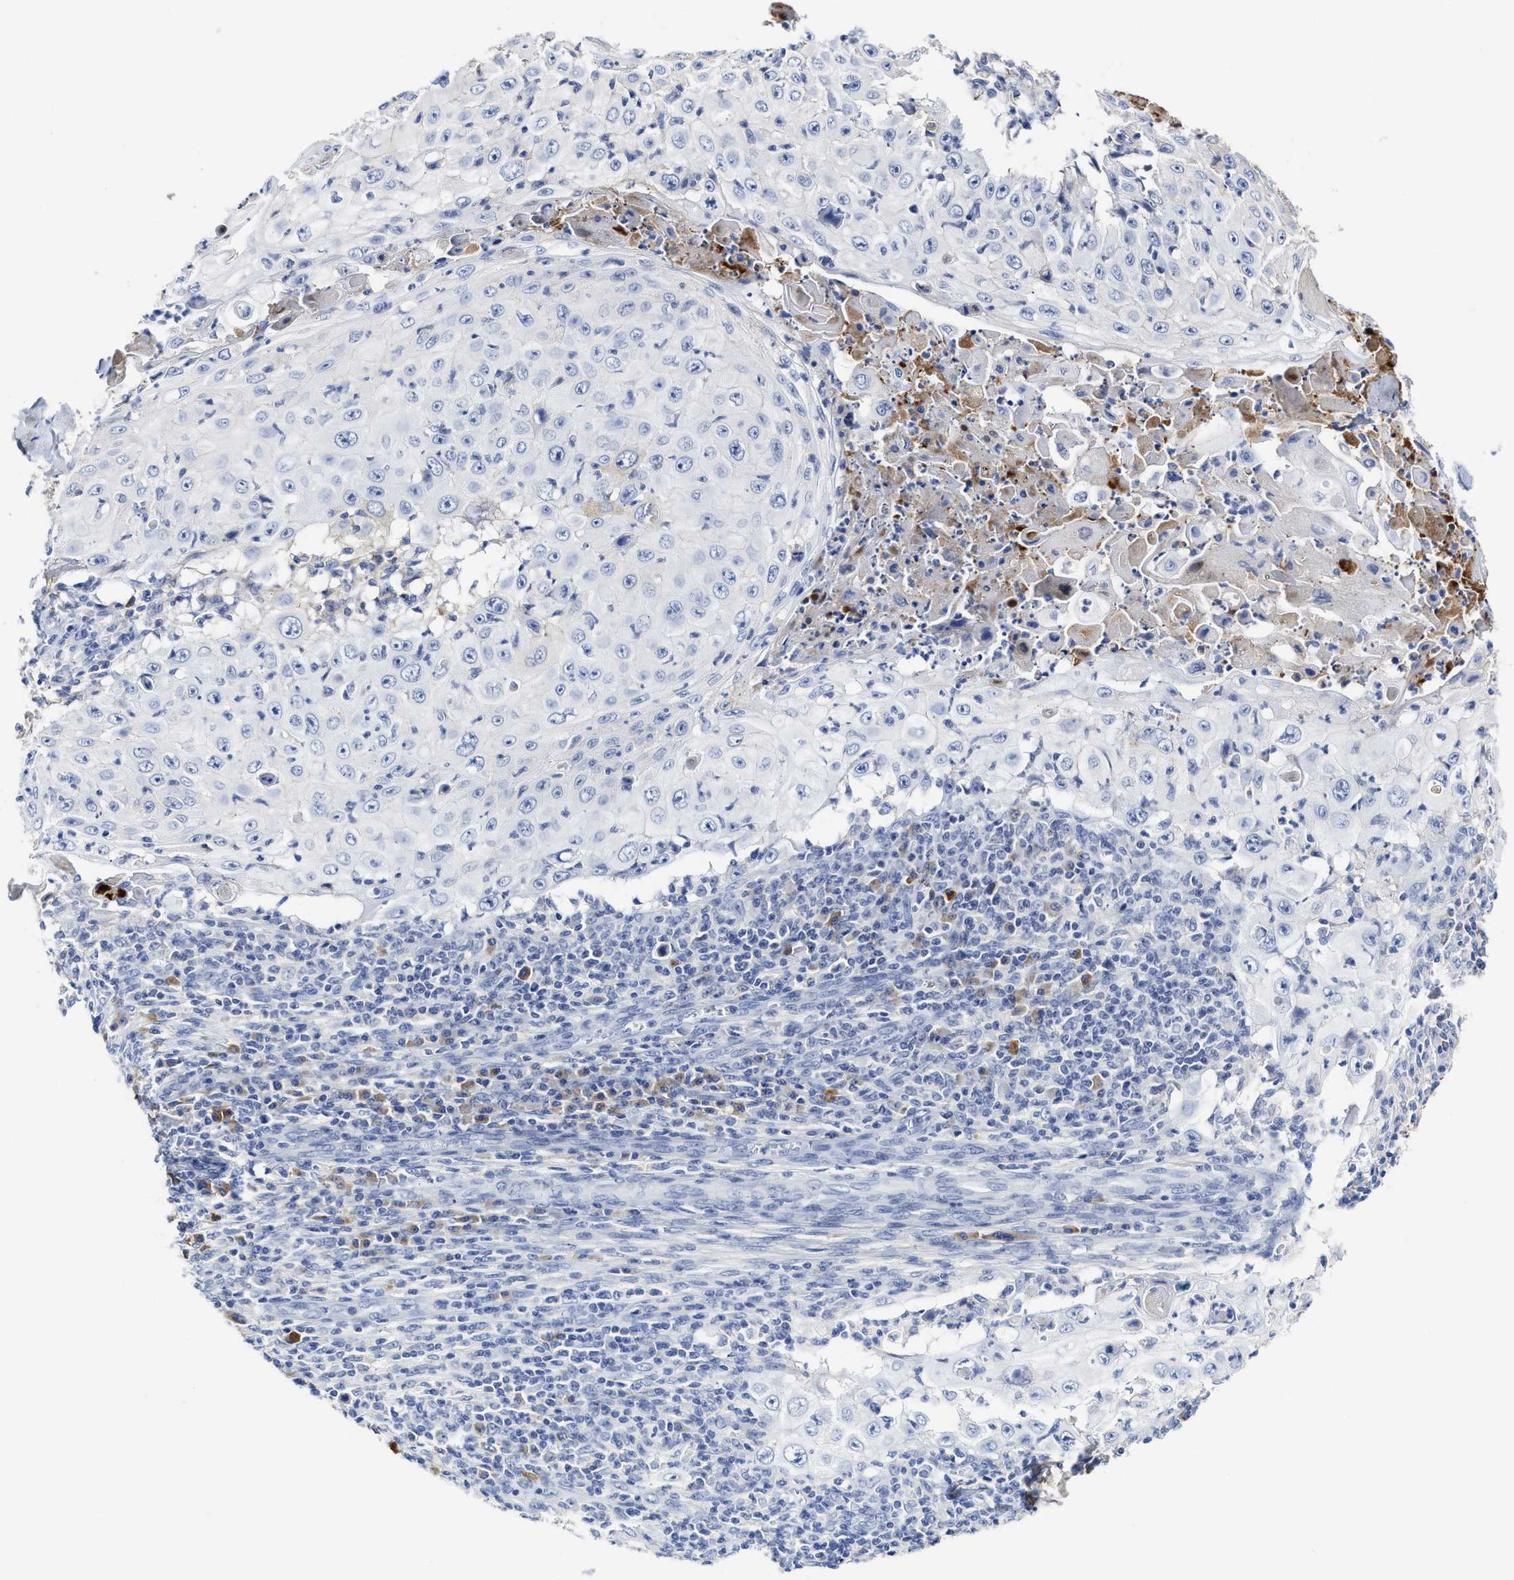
{"staining": {"intensity": "negative", "quantity": "none", "location": "none"}, "tissue": "skin cancer", "cell_type": "Tumor cells", "image_type": "cancer", "snomed": [{"axis": "morphology", "description": "Squamous cell carcinoma, NOS"}, {"axis": "topography", "description": "Skin"}], "caption": "Immunohistochemistry (IHC) micrograph of human skin cancer stained for a protein (brown), which reveals no positivity in tumor cells.", "gene": "C2", "patient": {"sex": "male", "age": 86}}